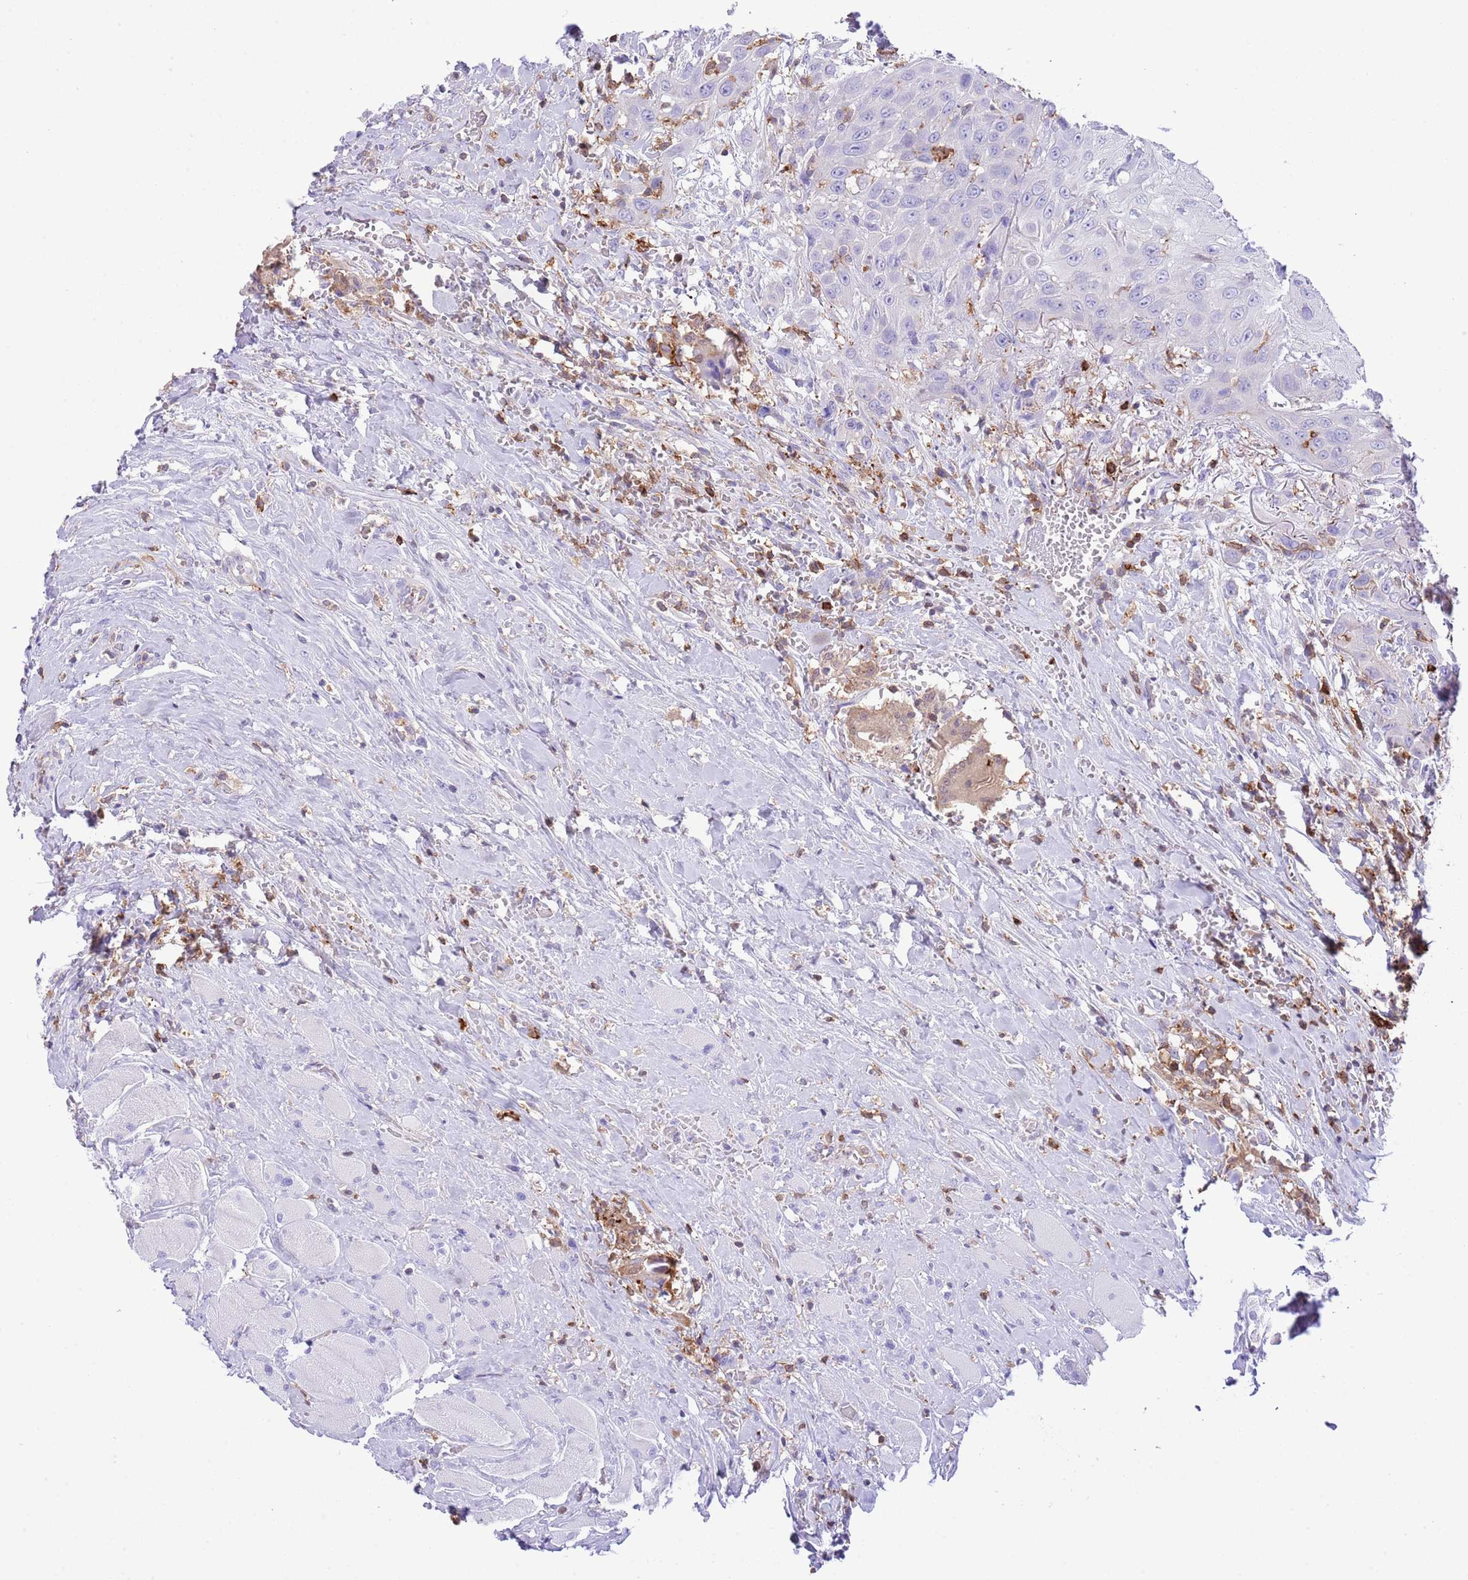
{"staining": {"intensity": "negative", "quantity": "none", "location": "none"}, "tissue": "head and neck cancer", "cell_type": "Tumor cells", "image_type": "cancer", "snomed": [{"axis": "morphology", "description": "Squamous cell carcinoma, NOS"}, {"axis": "topography", "description": "Head-Neck"}], "caption": "There is no significant positivity in tumor cells of head and neck cancer (squamous cell carcinoma).", "gene": "EFHD2", "patient": {"sex": "male", "age": 81}}